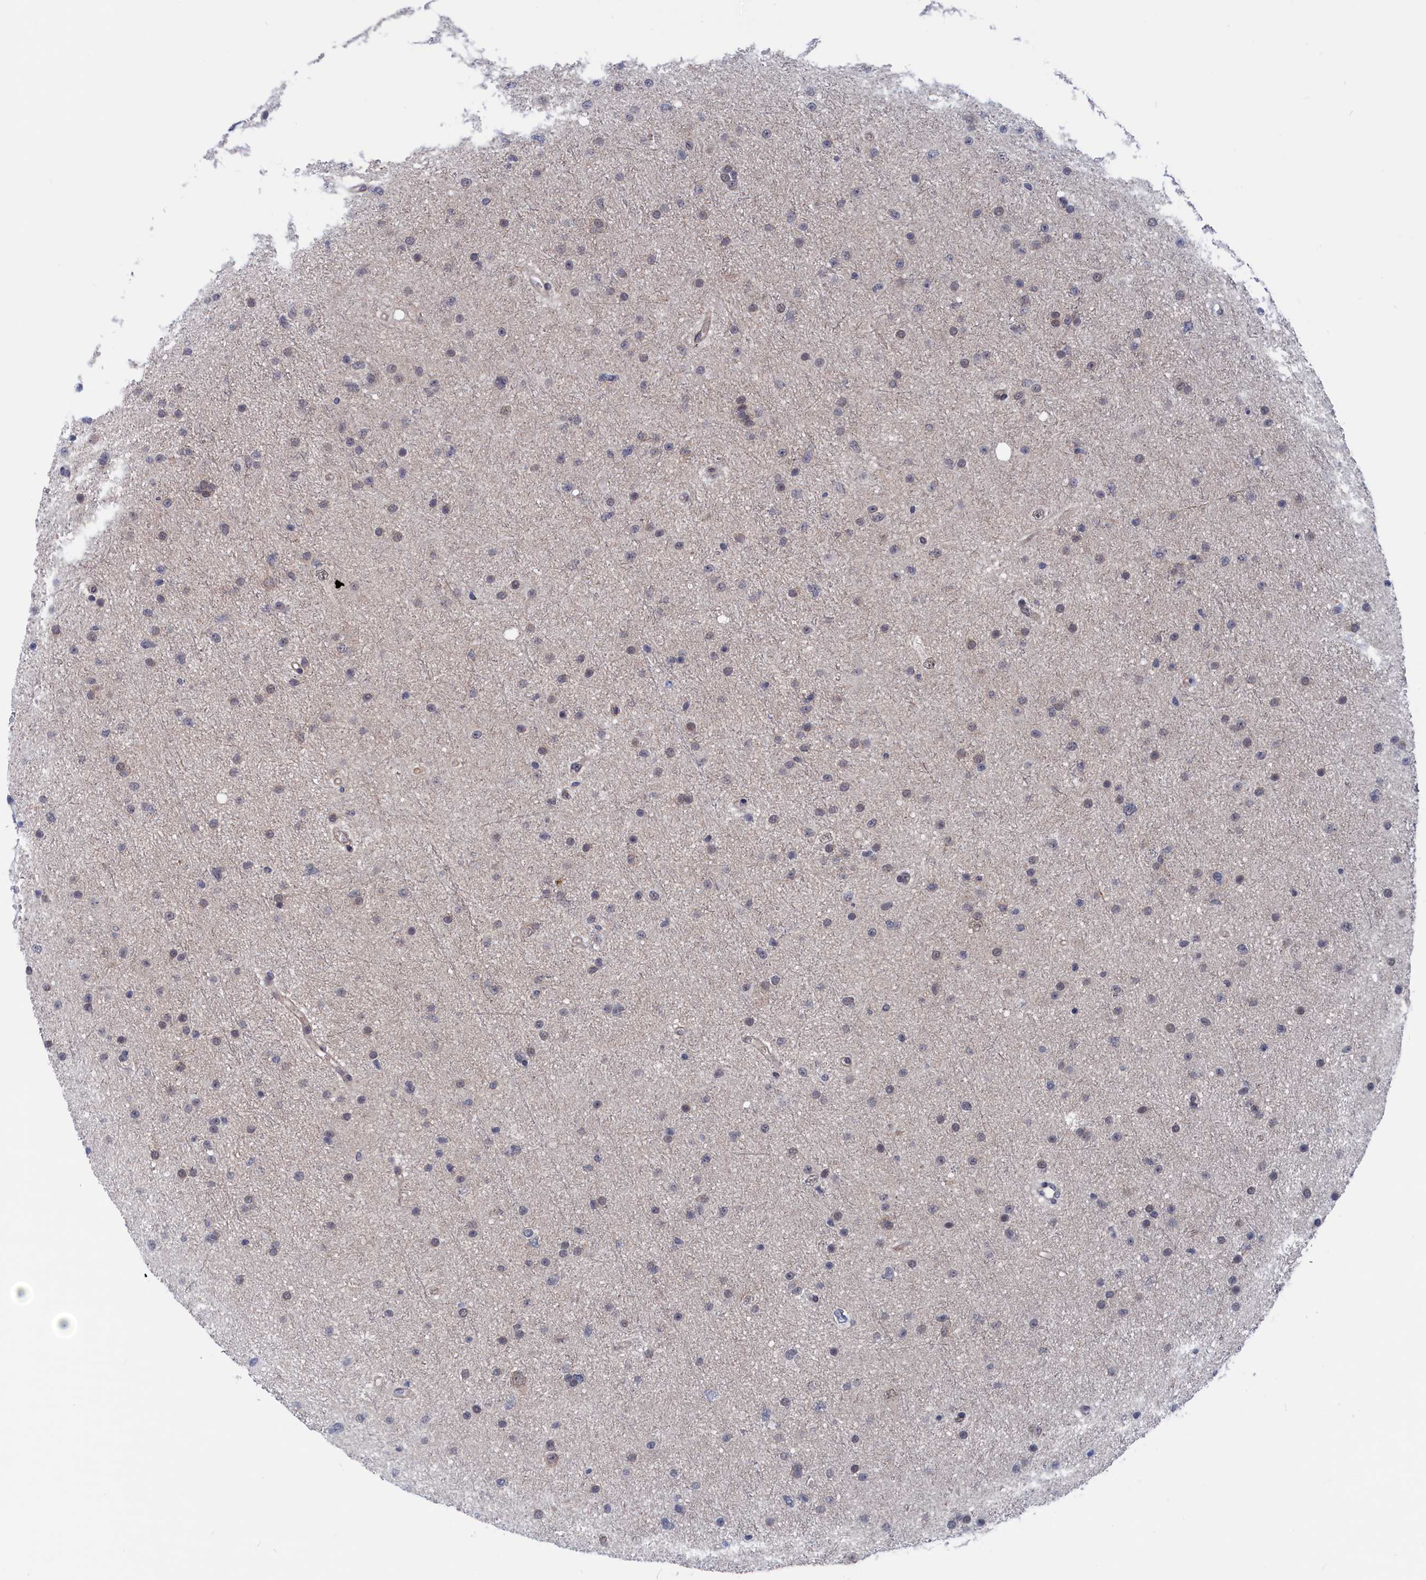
{"staining": {"intensity": "moderate", "quantity": "<25%", "location": "cytoplasmic/membranous,nuclear"}, "tissue": "glioma", "cell_type": "Tumor cells", "image_type": "cancer", "snomed": [{"axis": "morphology", "description": "Glioma, malignant, Low grade"}, {"axis": "topography", "description": "Cerebral cortex"}], "caption": "Immunohistochemistry of human malignant low-grade glioma shows low levels of moderate cytoplasmic/membranous and nuclear staining in about <25% of tumor cells.", "gene": "MARCHF3", "patient": {"sex": "female", "age": 39}}